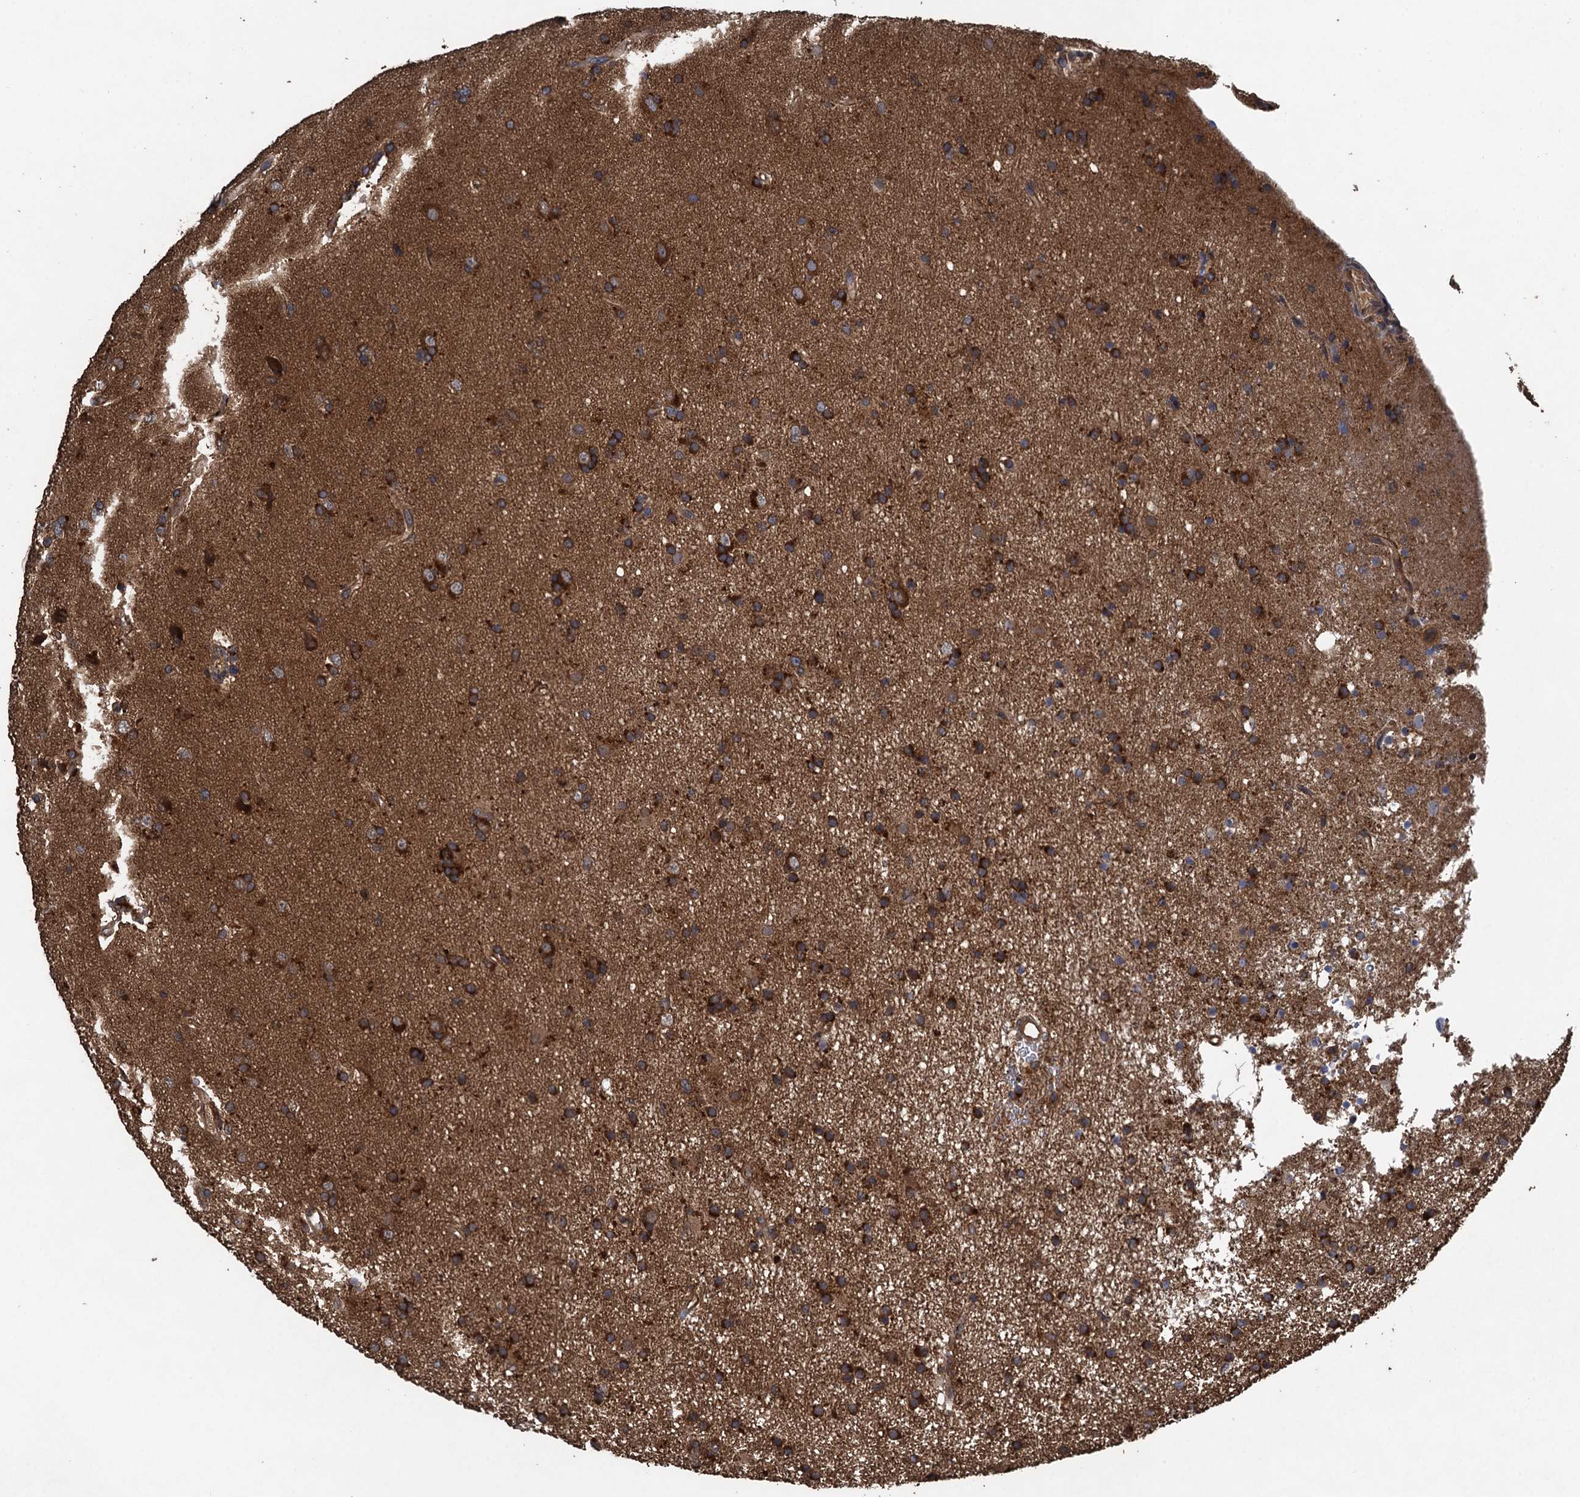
{"staining": {"intensity": "strong", "quantity": ">75%", "location": "cytoplasmic/membranous"}, "tissue": "glioma", "cell_type": "Tumor cells", "image_type": "cancer", "snomed": [{"axis": "morphology", "description": "Glioma, malignant, High grade"}, {"axis": "topography", "description": "Brain"}], "caption": "Glioma stained for a protein (brown) displays strong cytoplasmic/membranous positive expression in approximately >75% of tumor cells.", "gene": "CNTN5", "patient": {"sex": "male", "age": 77}}